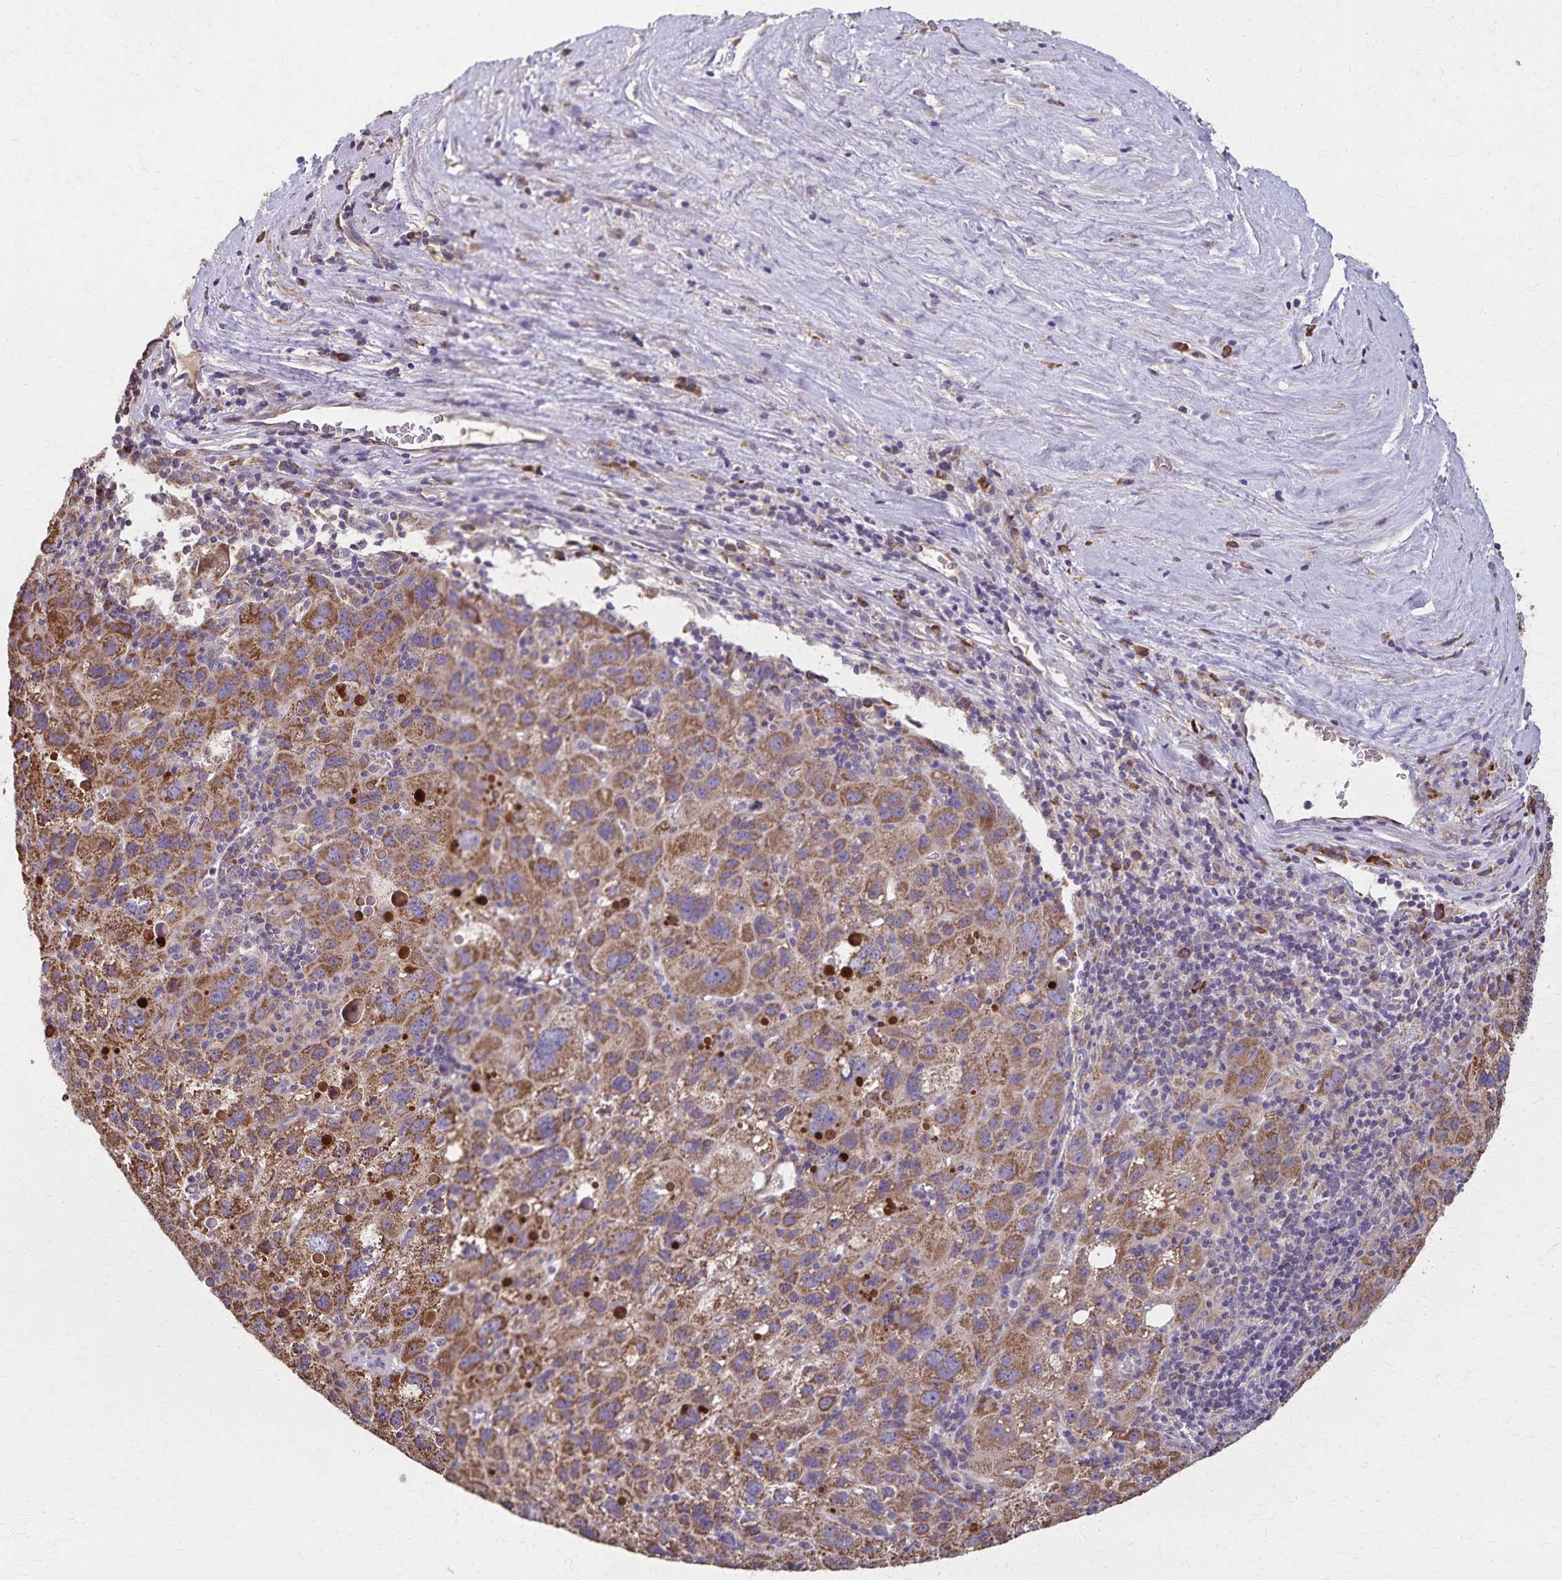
{"staining": {"intensity": "strong", "quantity": ">75%", "location": "cytoplasmic/membranous"}, "tissue": "liver cancer", "cell_type": "Tumor cells", "image_type": "cancer", "snomed": [{"axis": "morphology", "description": "Carcinoma, Hepatocellular, NOS"}, {"axis": "topography", "description": "Liver"}], "caption": "Brown immunohistochemical staining in human hepatocellular carcinoma (liver) reveals strong cytoplasmic/membranous positivity in about >75% of tumor cells.", "gene": "RNF10", "patient": {"sex": "female", "age": 77}}